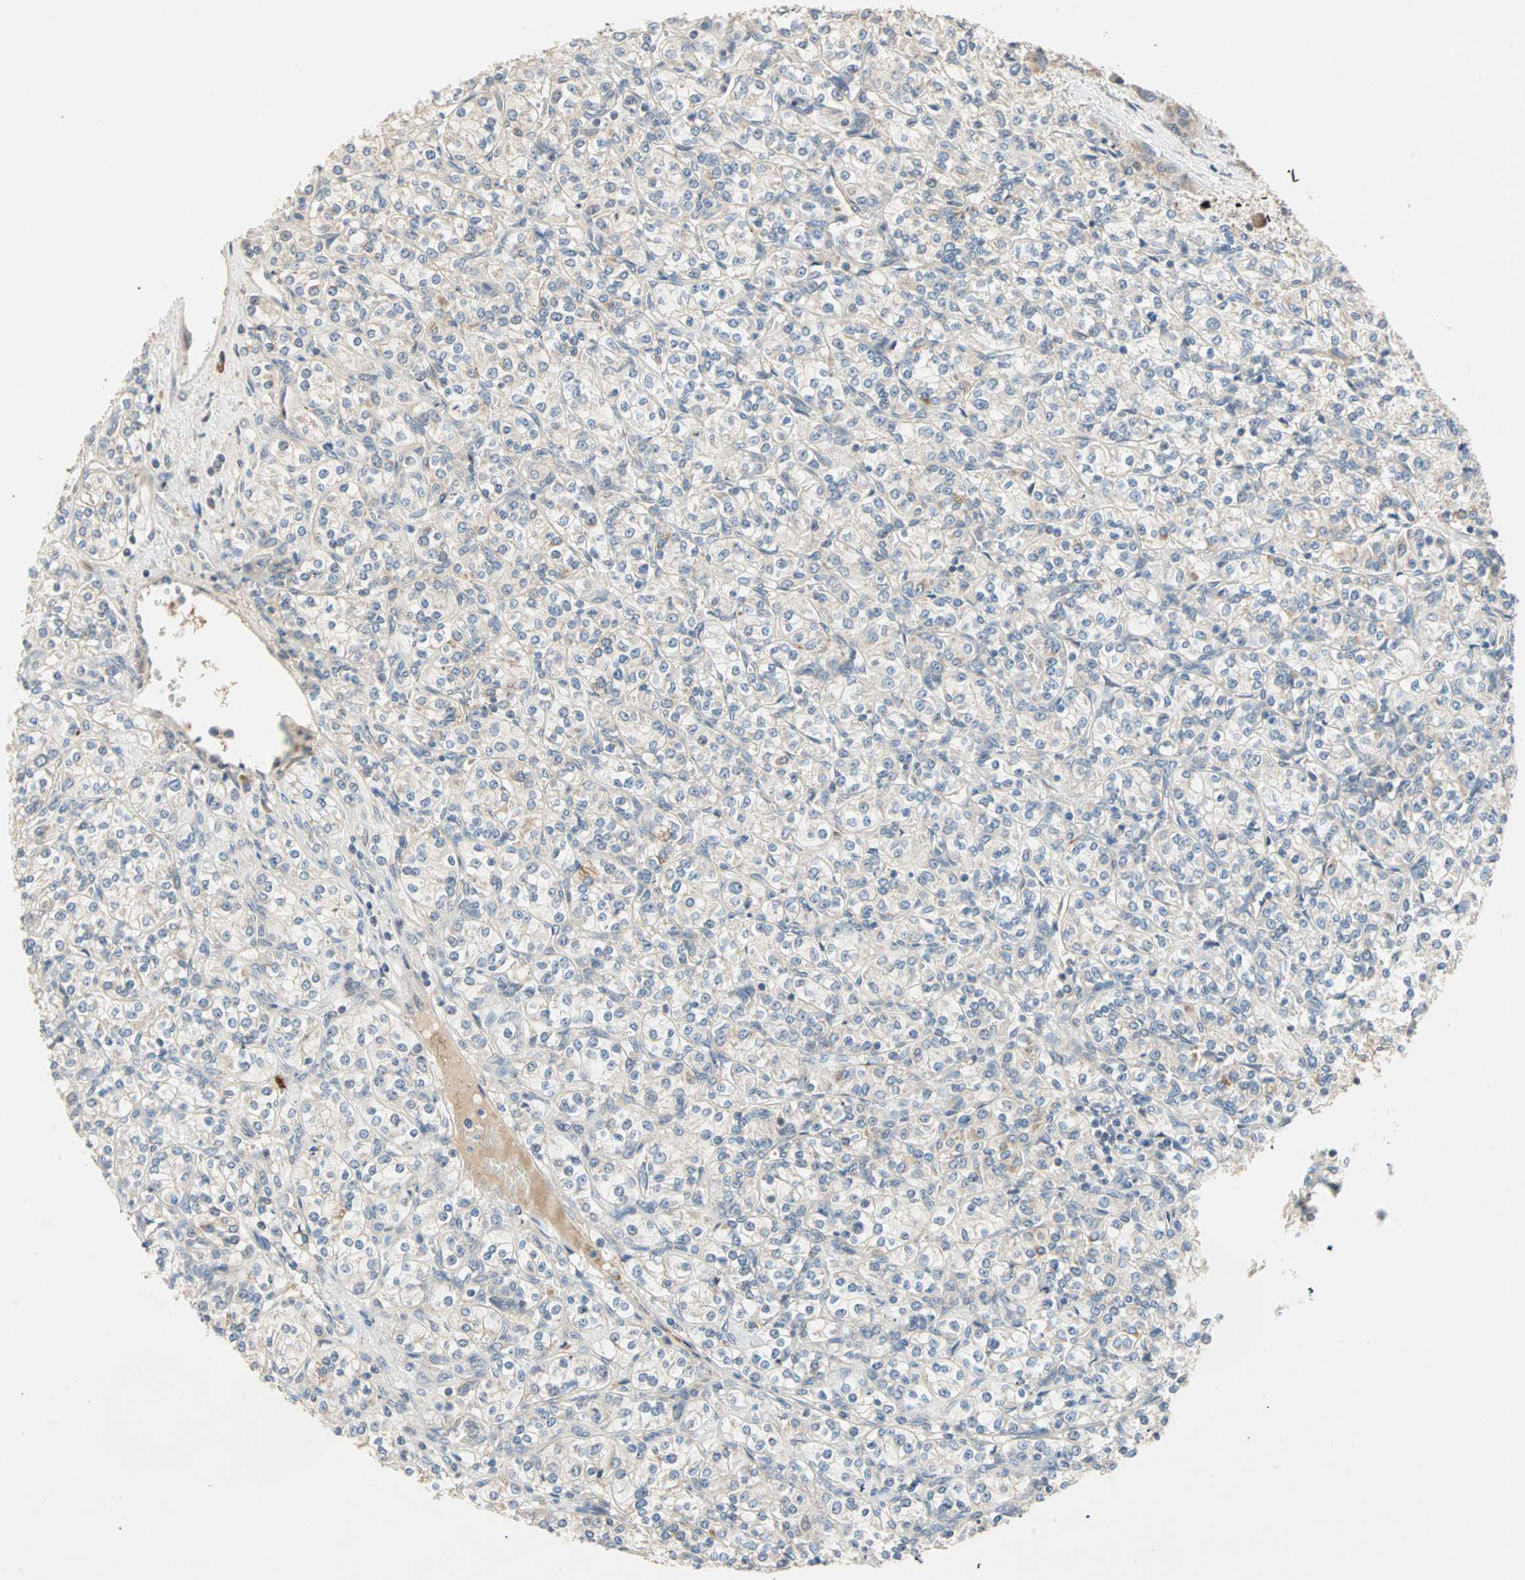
{"staining": {"intensity": "negative", "quantity": "none", "location": "none"}, "tissue": "renal cancer", "cell_type": "Tumor cells", "image_type": "cancer", "snomed": [{"axis": "morphology", "description": "Adenocarcinoma, NOS"}, {"axis": "topography", "description": "Kidney"}], "caption": "Immunohistochemical staining of renal cancer (adenocarcinoma) displays no significant expression in tumor cells. The staining was performed using DAB to visualize the protein expression in brown, while the nuclei were stained in blue with hematoxylin (Magnification: 20x).", "gene": "PROS1", "patient": {"sex": "male", "age": 77}}